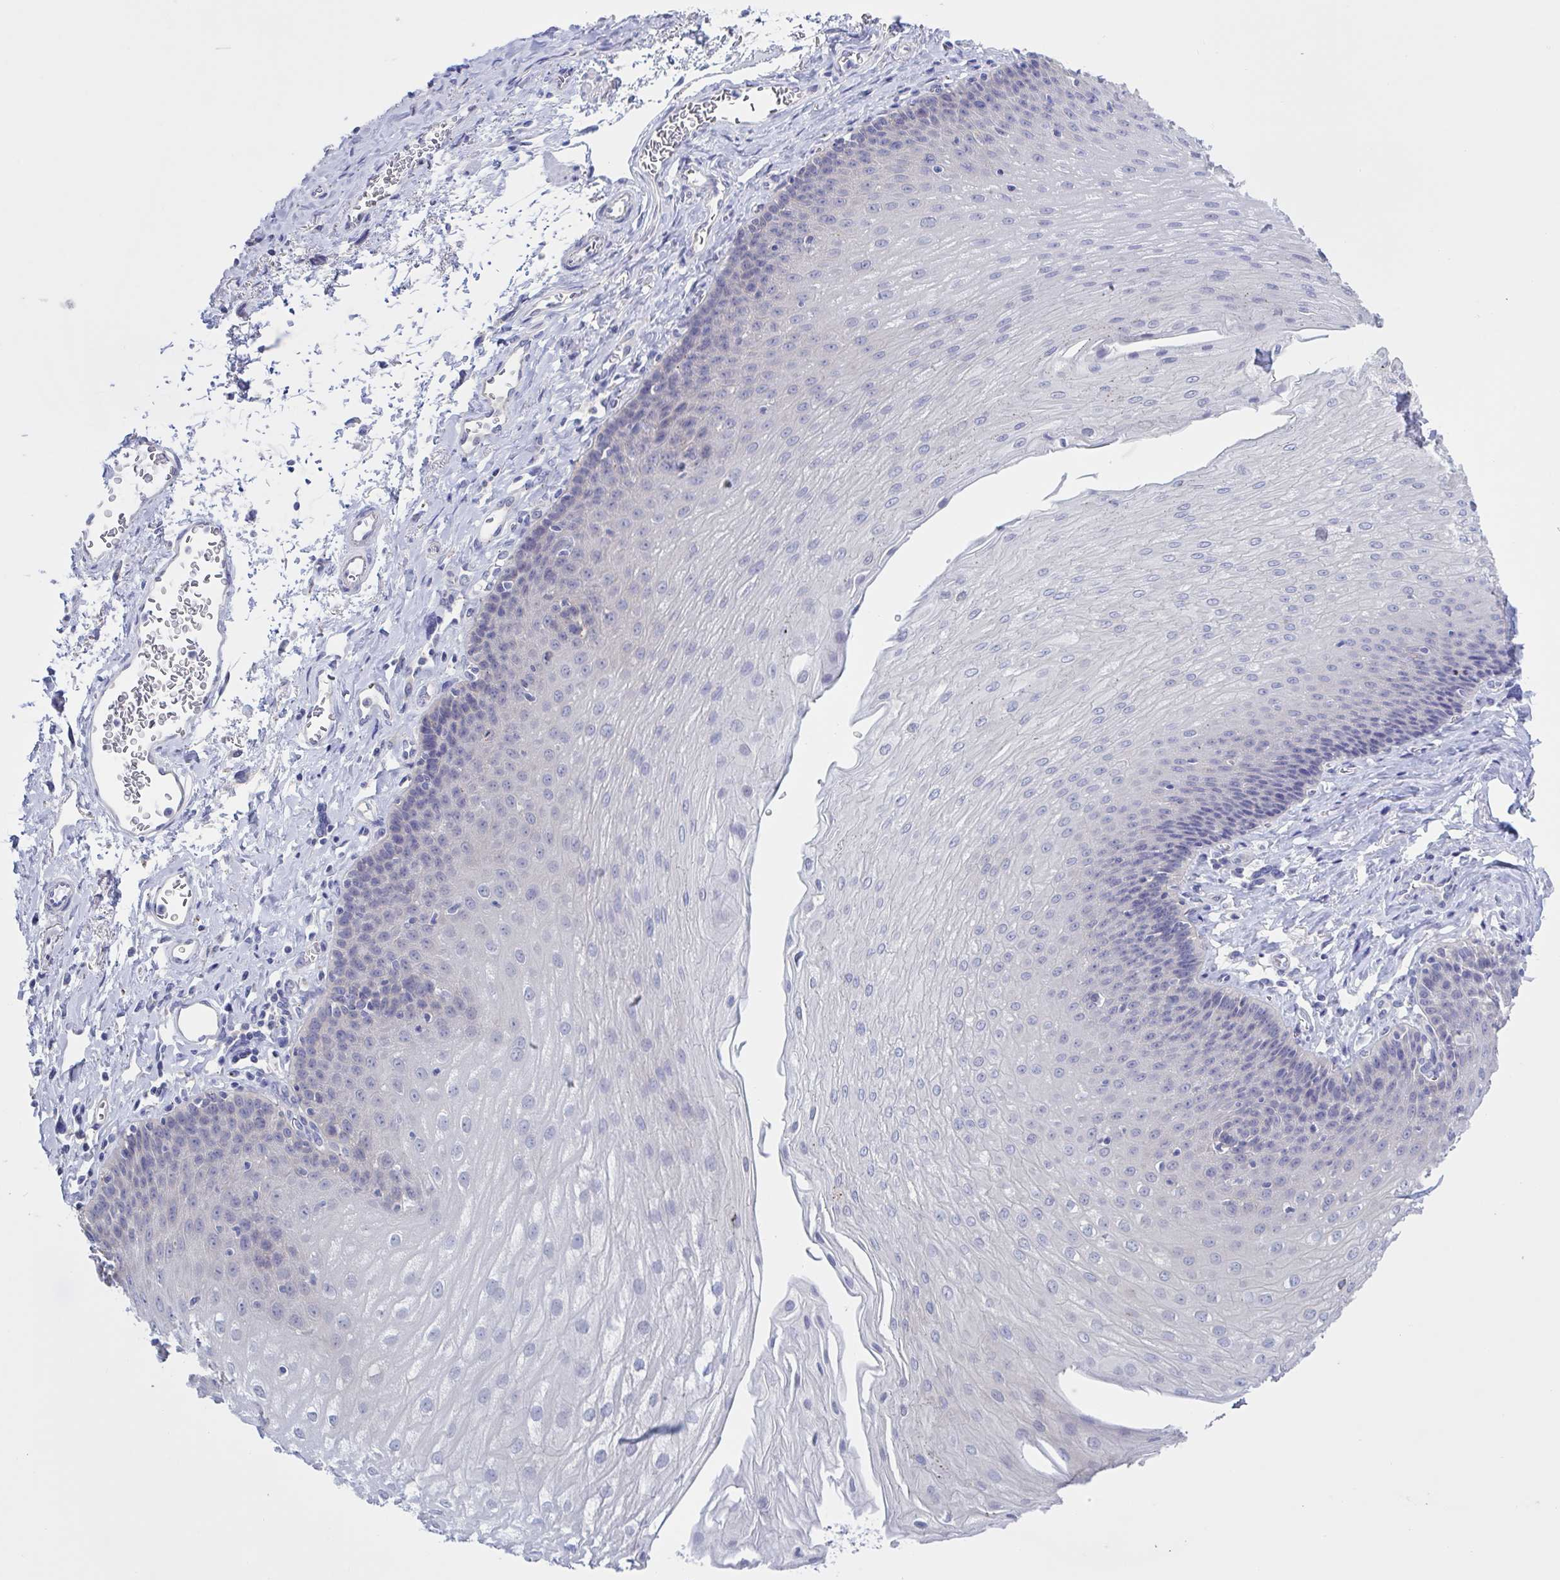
{"staining": {"intensity": "weak", "quantity": "<25%", "location": "cytoplasmic/membranous"}, "tissue": "esophagus", "cell_type": "Squamous epithelial cells", "image_type": "normal", "snomed": [{"axis": "morphology", "description": "Normal tissue, NOS"}, {"axis": "topography", "description": "Esophagus"}], "caption": "Immunohistochemical staining of normal esophagus exhibits no significant expression in squamous epithelial cells. (DAB (3,3'-diaminobenzidine) IHC, high magnification).", "gene": "CHMP5", "patient": {"sex": "female", "age": 81}}